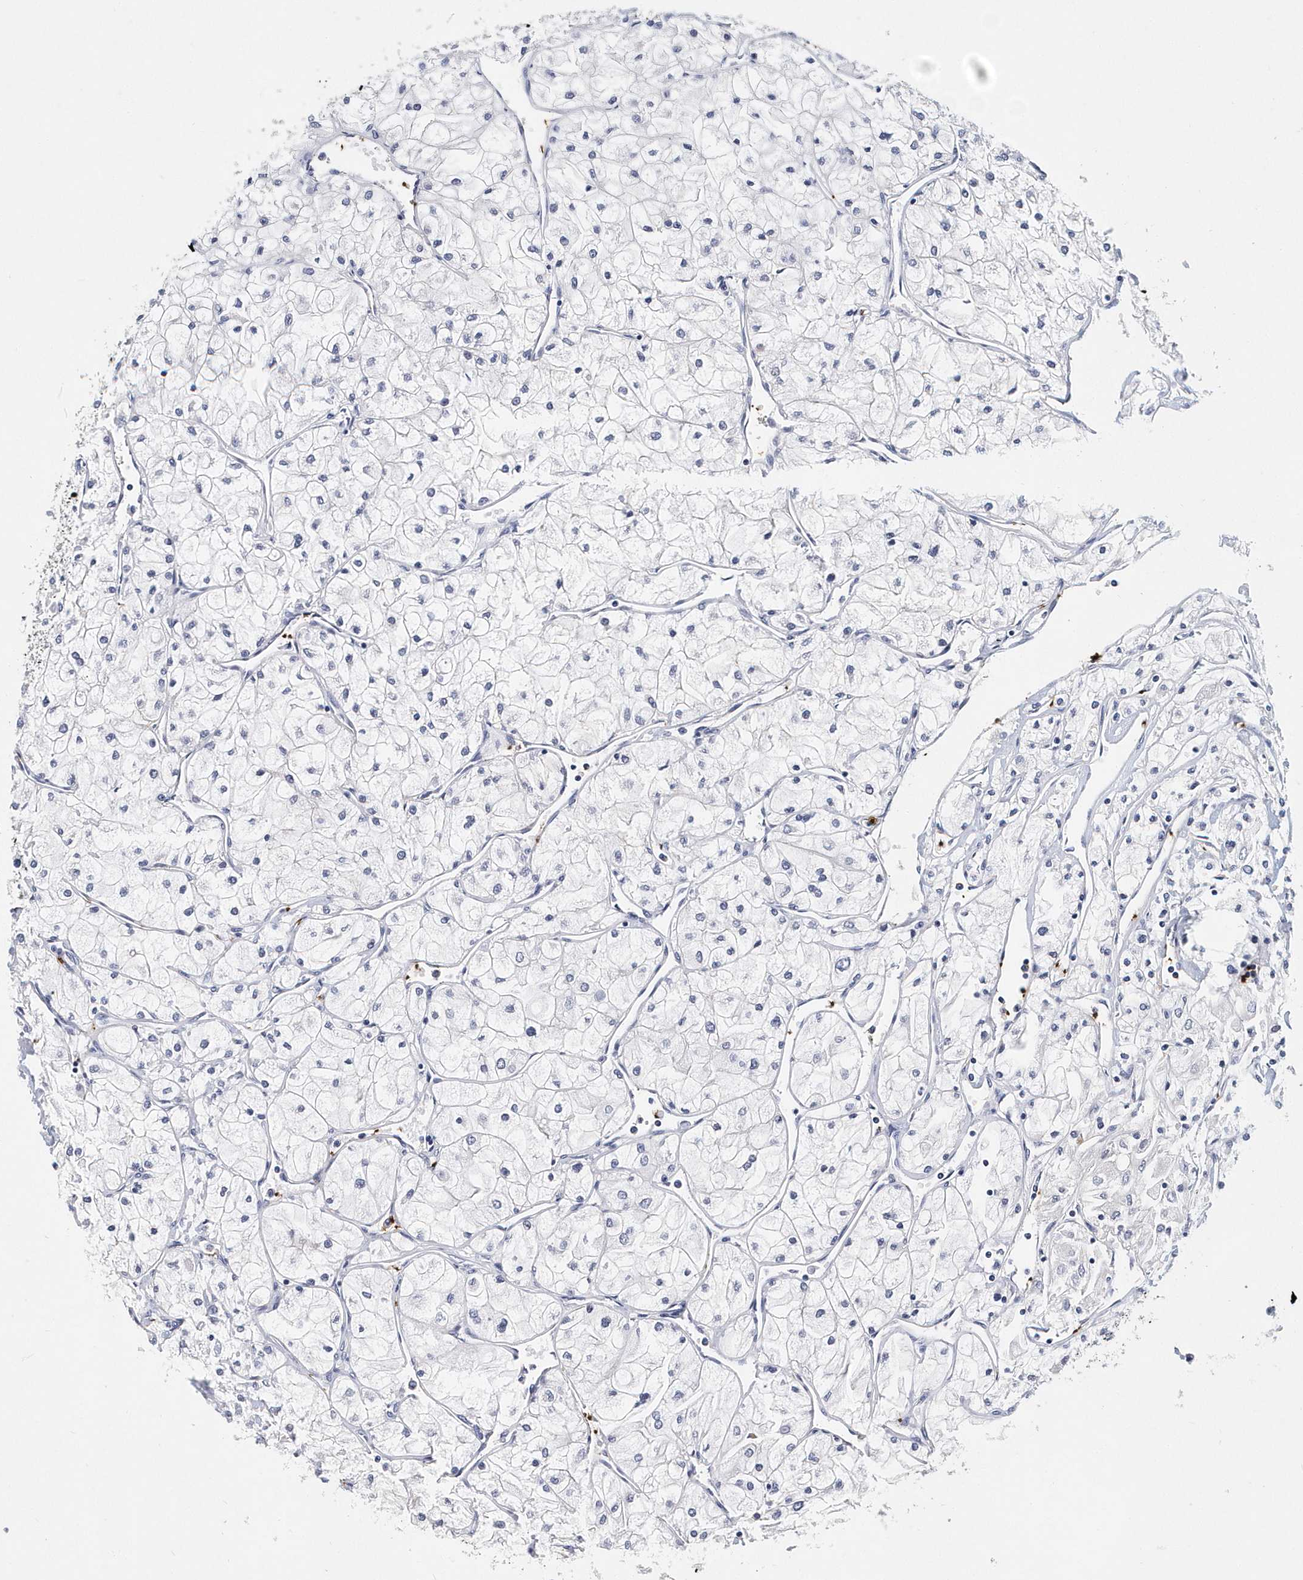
{"staining": {"intensity": "negative", "quantity": "none", "location": "none"}, "tissue": "renal cancer", "cell_type": "Tumor cells", "image_type": "cancer", "snomed": [{"axis": "morphology", "description": "Adenocarcinoma, NOS"}, {"axis": "topography", "description": "Kidney"}], "caption": "This is an IHC image of renal adenocarcinoma. There is no staining in tumor cells.", "gene": "ITGA2B", "patient": {"sex": "male", "age": 80}}